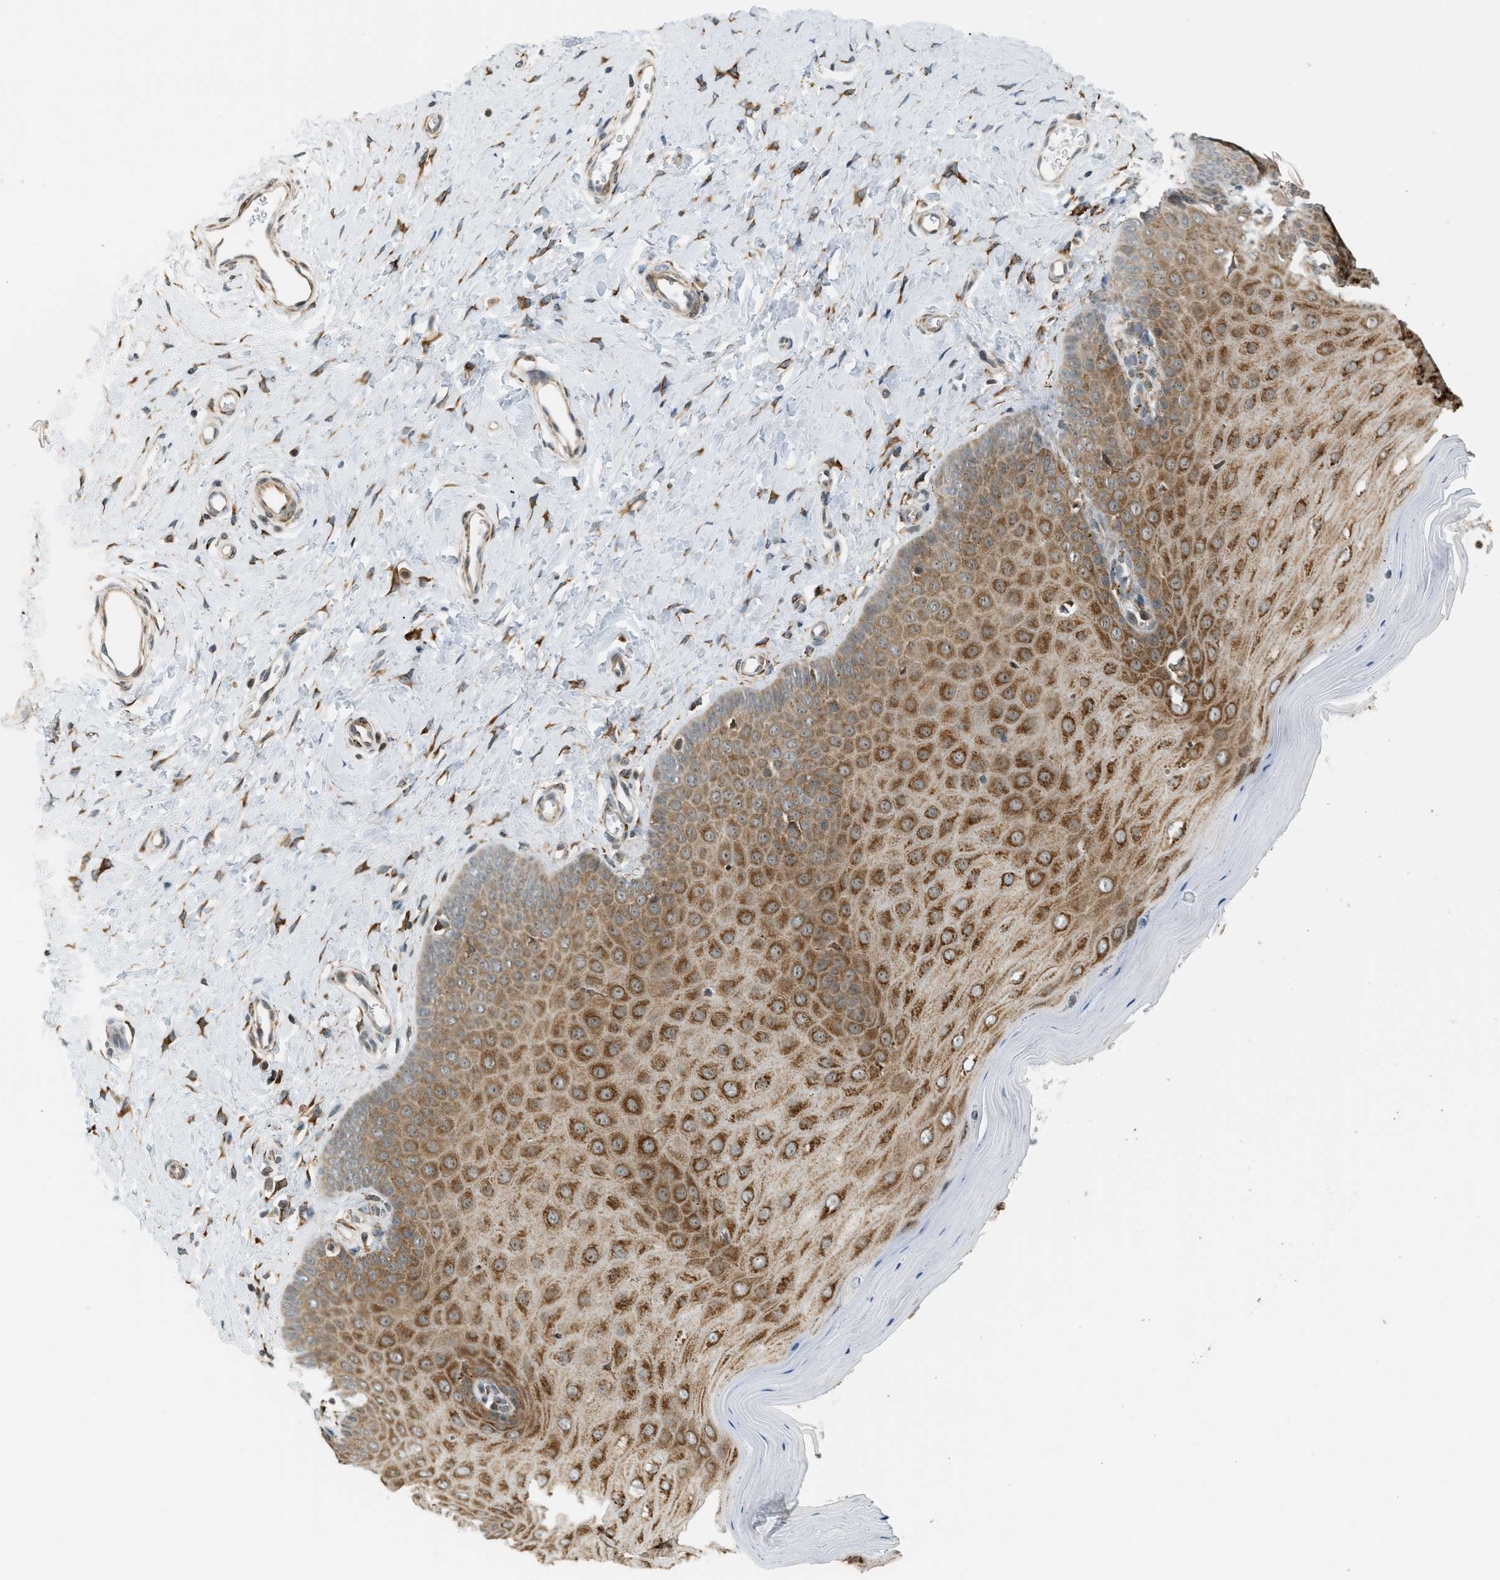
{"staining": {"intensity": "strong", "quantity": ">75%", "location": "cytoplasmic/membranous"}, "tissue": "cervix", "cell_type": "Squamous epithelial cells", "image_type": "normal", "snomed": [{"axis": "morphology", "description": "Normal tissue, NOS"}, {"axis": "topography", "description": "Cervix"}], "caption": "A photomicrograph of cervix stained for a protein exhibits strong cytoplasmic/membranous brown staining in squamous epithelial cells. The protein of interest is stained brown, and the nuclei are stained in blue (DAB IHC with brightfield microscopy, high magnification).", "gene": "SEMA4D", "patient": {"sex": "female", "age": 55}}